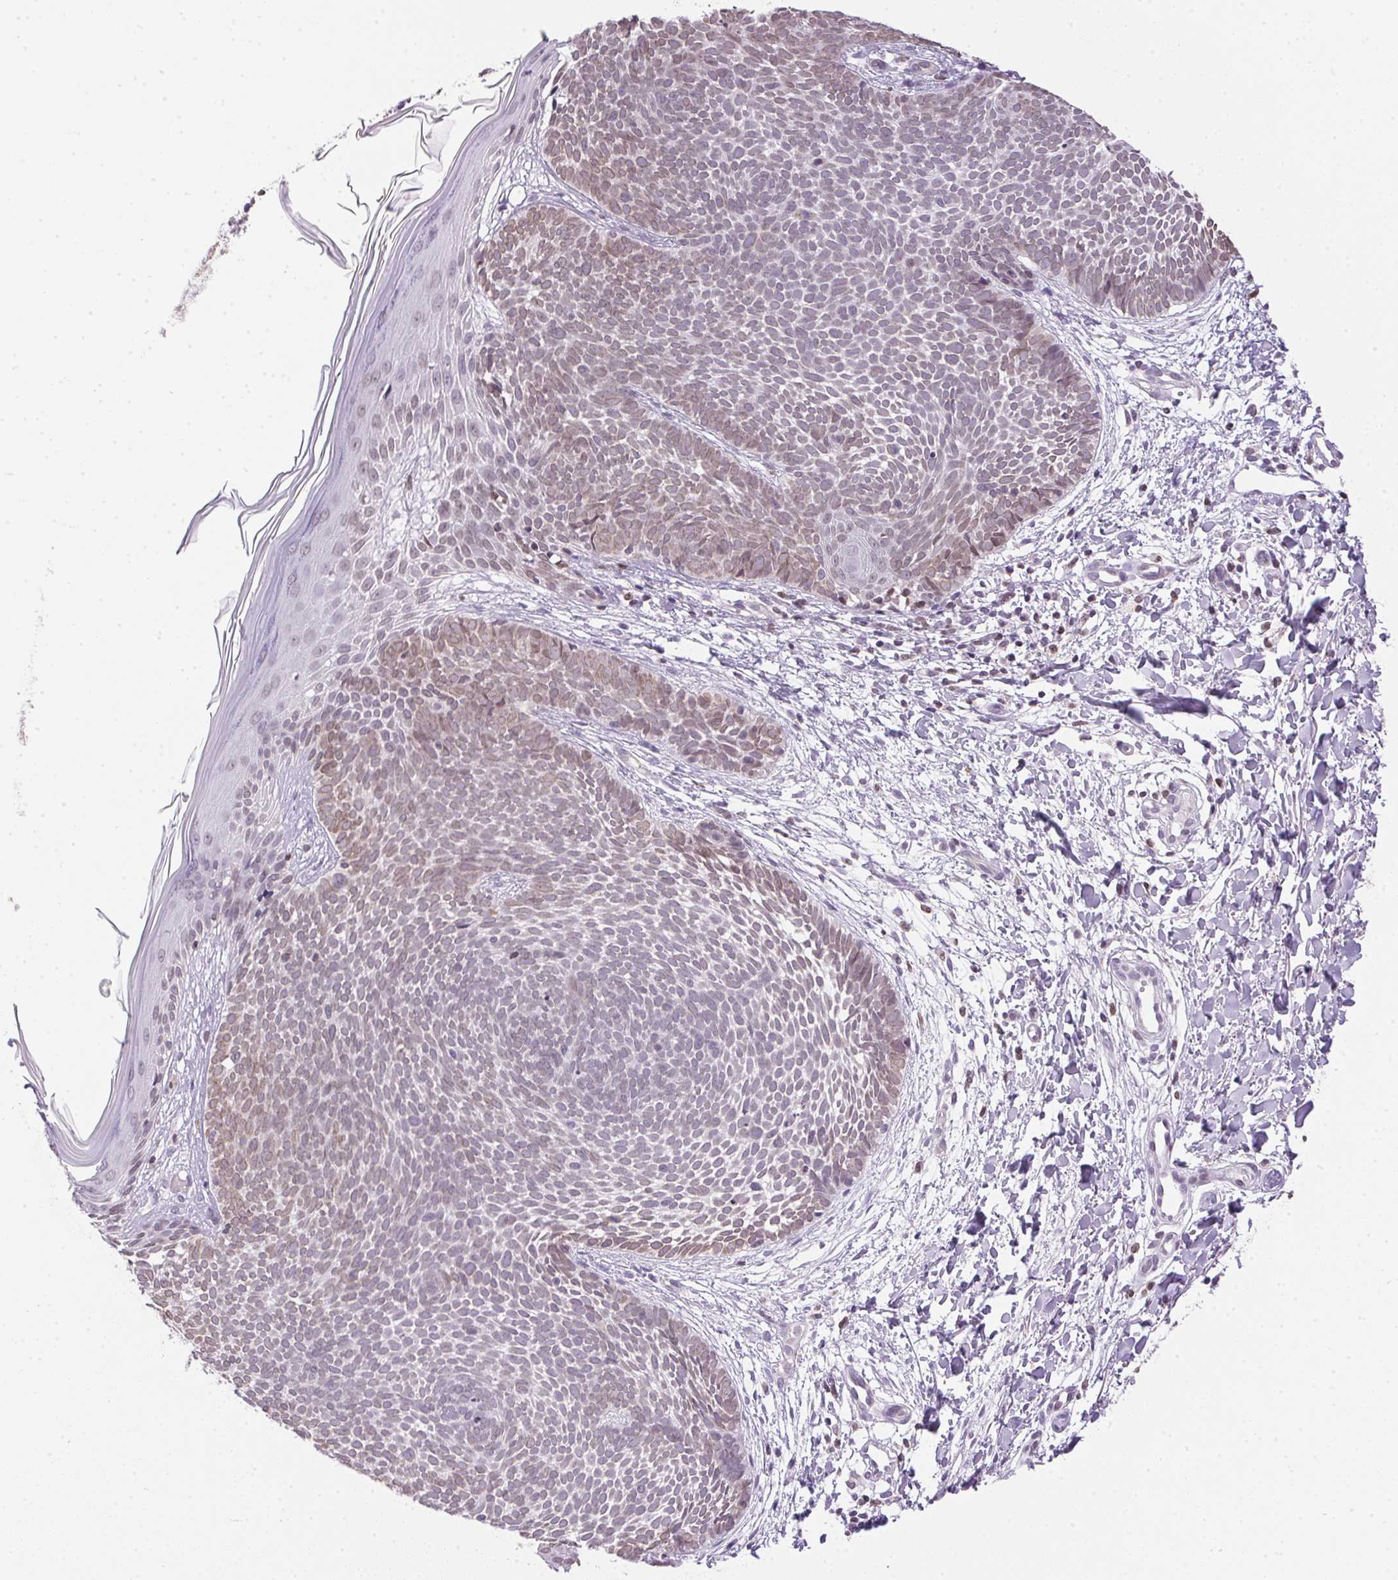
{"staining": {"intensity": "weak", "quantity": "25%-75%", "location": "cytoplasmic/membranous,nuclear"}, "tissue": "skin cancer", "cell_type": "Tumor cells", "image_type": "cancer", "snomed": [{"axis": "morphology", "description": "Basal cell carcinoma"}, {"axis": "topography", "description": "Skin"}], "caption": "Basal cell carcinoma (skin) stained with a brown dye reveals weak cytoplasmic/membranous and nuclear positive positivity in approximately 25%-75% of tumor cells.", "gene": "PRL", "patient": {"sex": "female", "age": 51}}